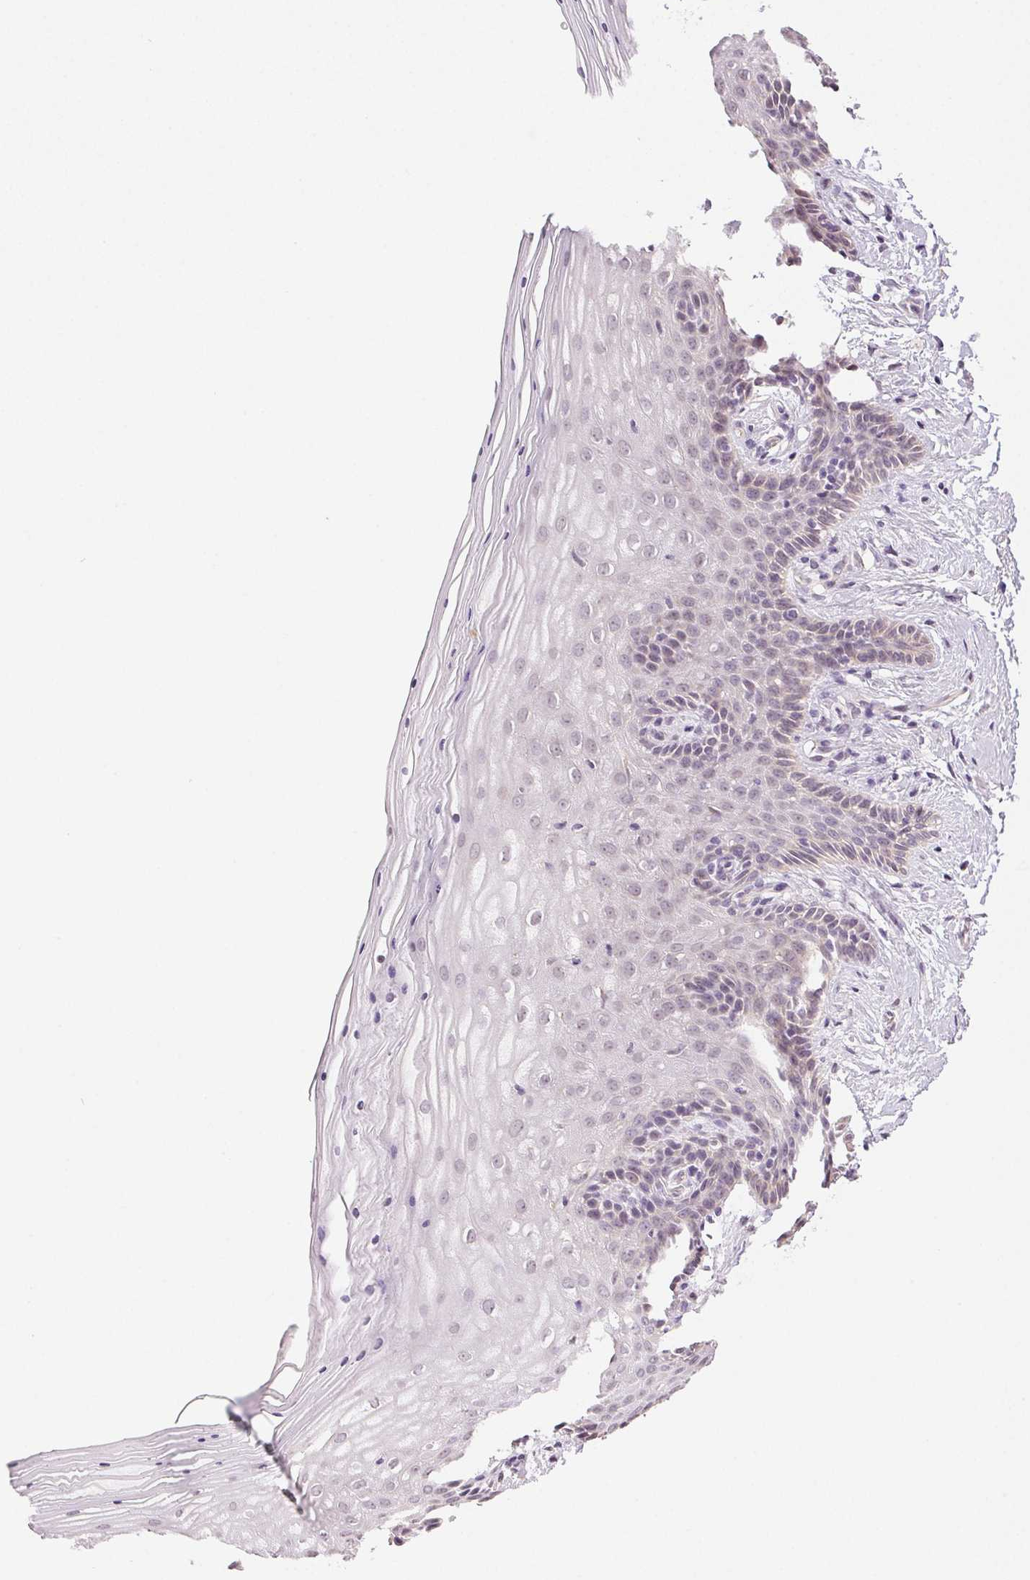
{"staining": {"intensity": "negative", "quantity": "none", "location": "none"}, "tissue": "vagina", "cell_type": "Squamous epithelial cells", "image_type": "normal", "snomed": [{"axis": "morphology", "description": "Normal tissue, NOS"}, {"axis": "topography", "description": "Vagina"}], "caption": "High magnification brightfield microscopy of benign vagina stained with DAB (brown) and counterstained with hematoxylin (blue): squamous epithelial cells show no significant positivity. (DAB immunohistochemistry with hematoxylin counter stain).", "gene": "PLCB1", "patient": {"sex": "female", "age": 45}}